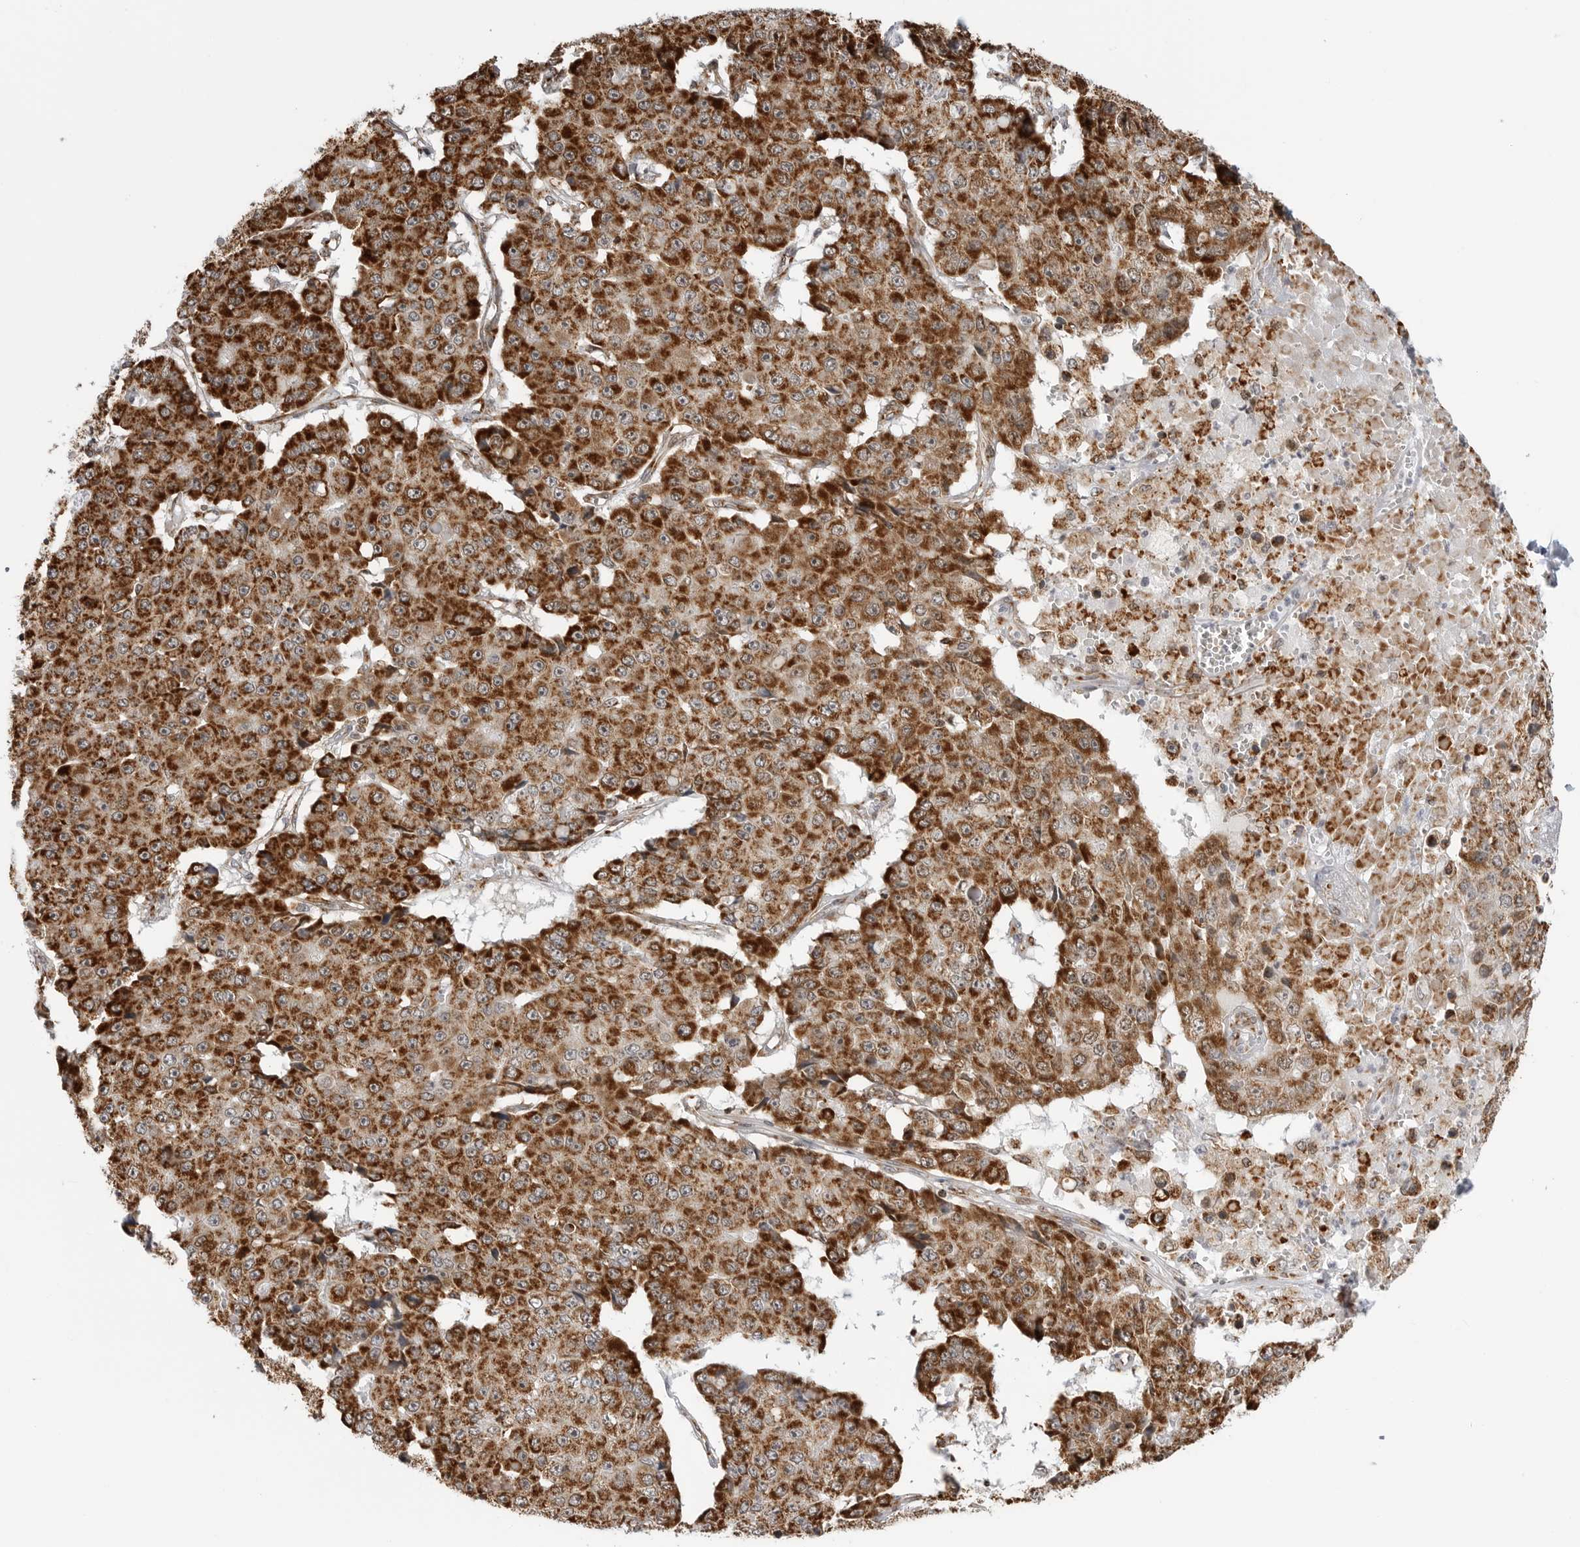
{"staining": {"intensity": "strong", "quantity": ">75%", "location": "cytoplasmic/membranous"}, "tissue": "pancreatic cancer", "cell_type": "Tumor cells", "image_type": "cancer", "snomed": [{"axis": "morphology", "description": "Adenocarcinoma, NOS"}, {"axis": "topography", "description": "Pancreas"}], "caption": "Pancreatic cancer (adenocarcinoma) was stained to show a protein in brown. There is high levels of strong cytoplasmic/membranous positivity in approximately >75% of tumor cells. Nuclei are stained in blue.", "gene": "COX5A", "patient": {"sex": "male", "age": 50}}